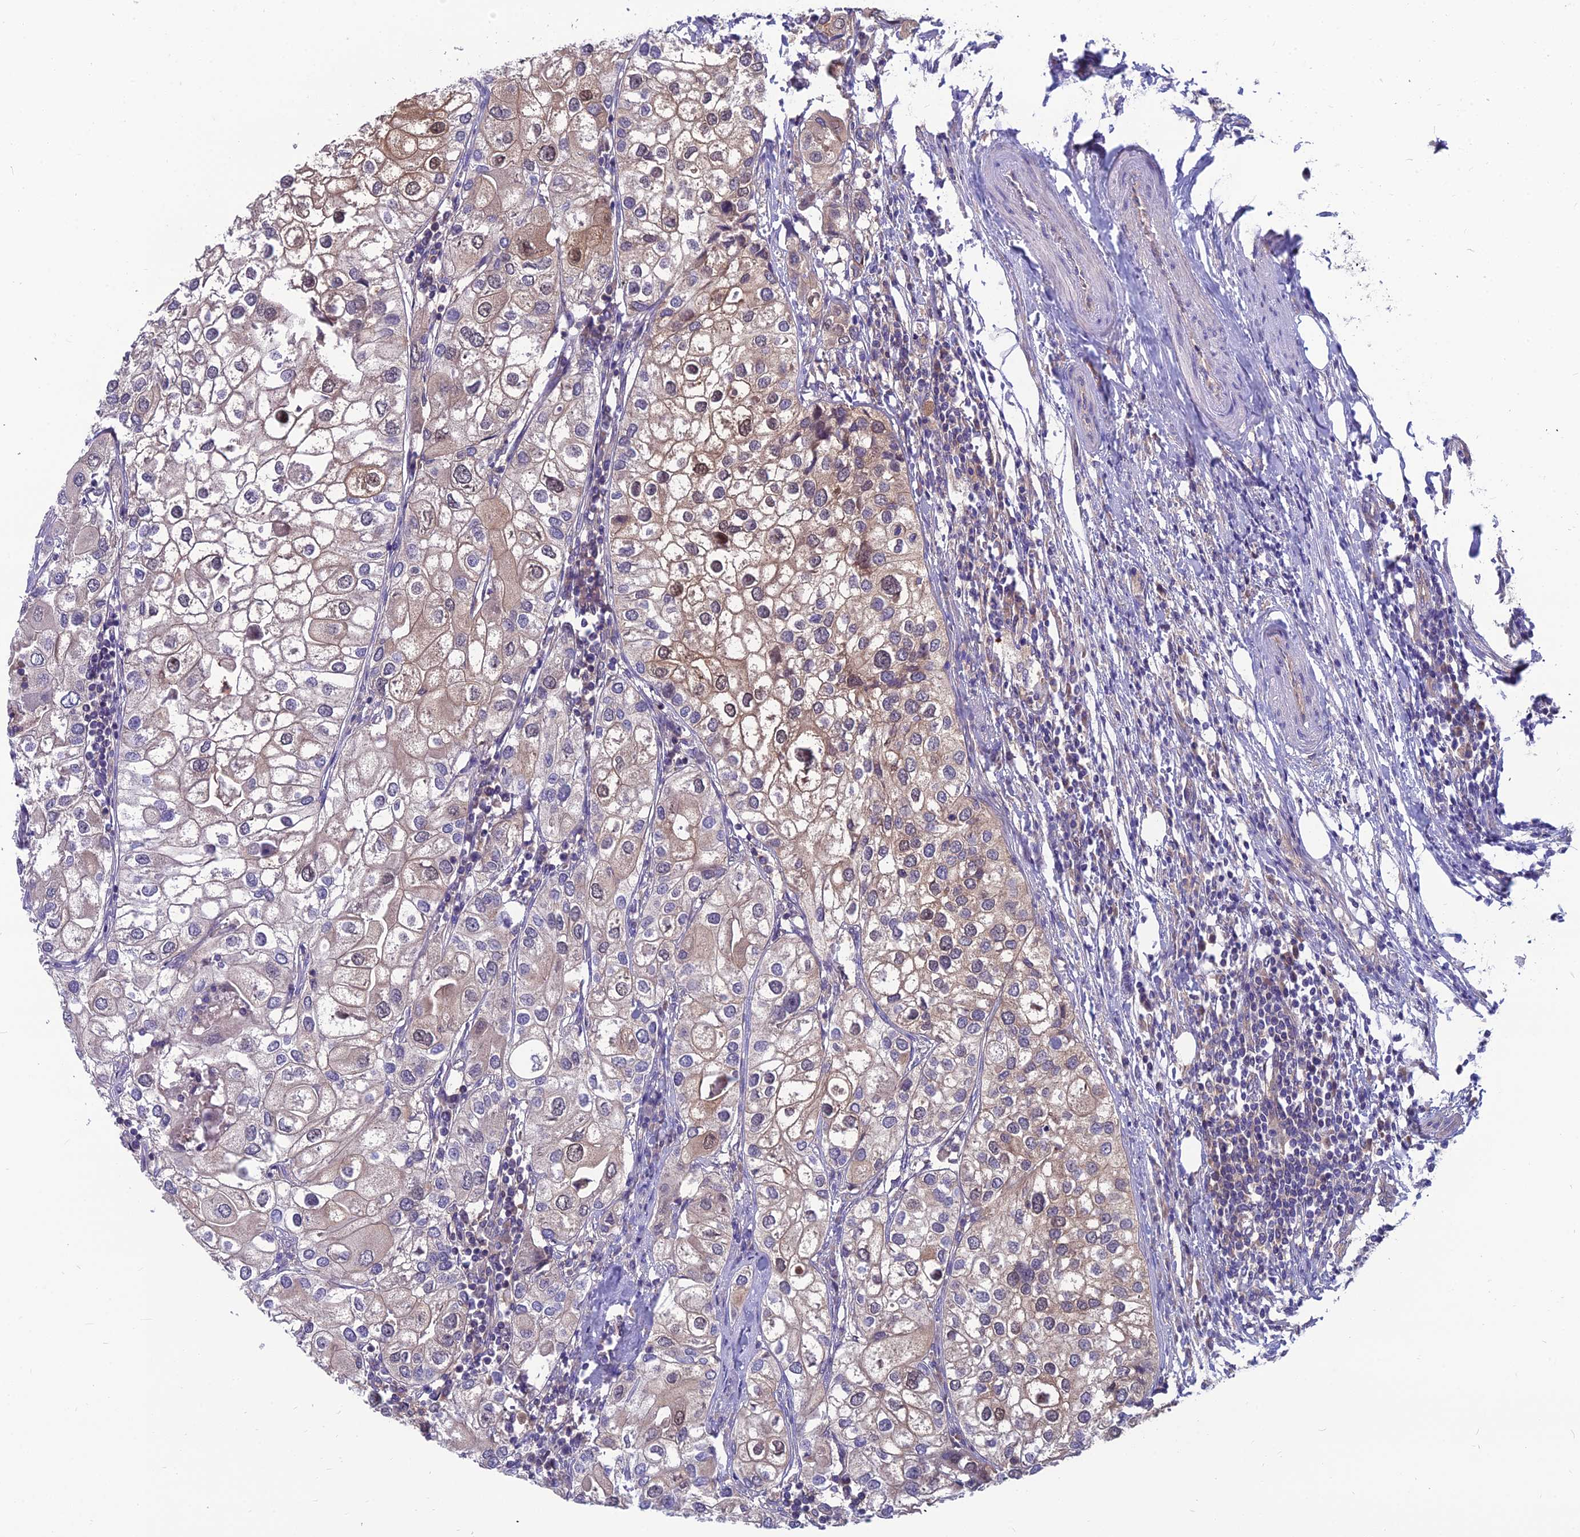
{"staining": {"intensity": "weak", "quantity": "25%-75%", "location": "cytoplasmic/membranous,nuclear"}, "tissue": "urothelial cancer", "cell_type": "Tumor cells", "image_type": "cancer", "snomed": [{"axis": "morphology", "description": "Urothelial carcinoma, High grade"}, {"axis": "topography", "description": "Urinary bladder"}], "caption": "Immunohistochemical staining of urothelial carcinoma (high-grade) shows low levels of weak cytoplasmic/membranous and nuclear positivity in approximately 25%-75% of tumor cells. Using DAB (3,3'-diaminobenzidine) (brown) and hematoxylin (blue) stains, captured at high magnification using brightfield microscopy.", "gene": "MVD", "patient": {"sex": "male", "age": 64}}